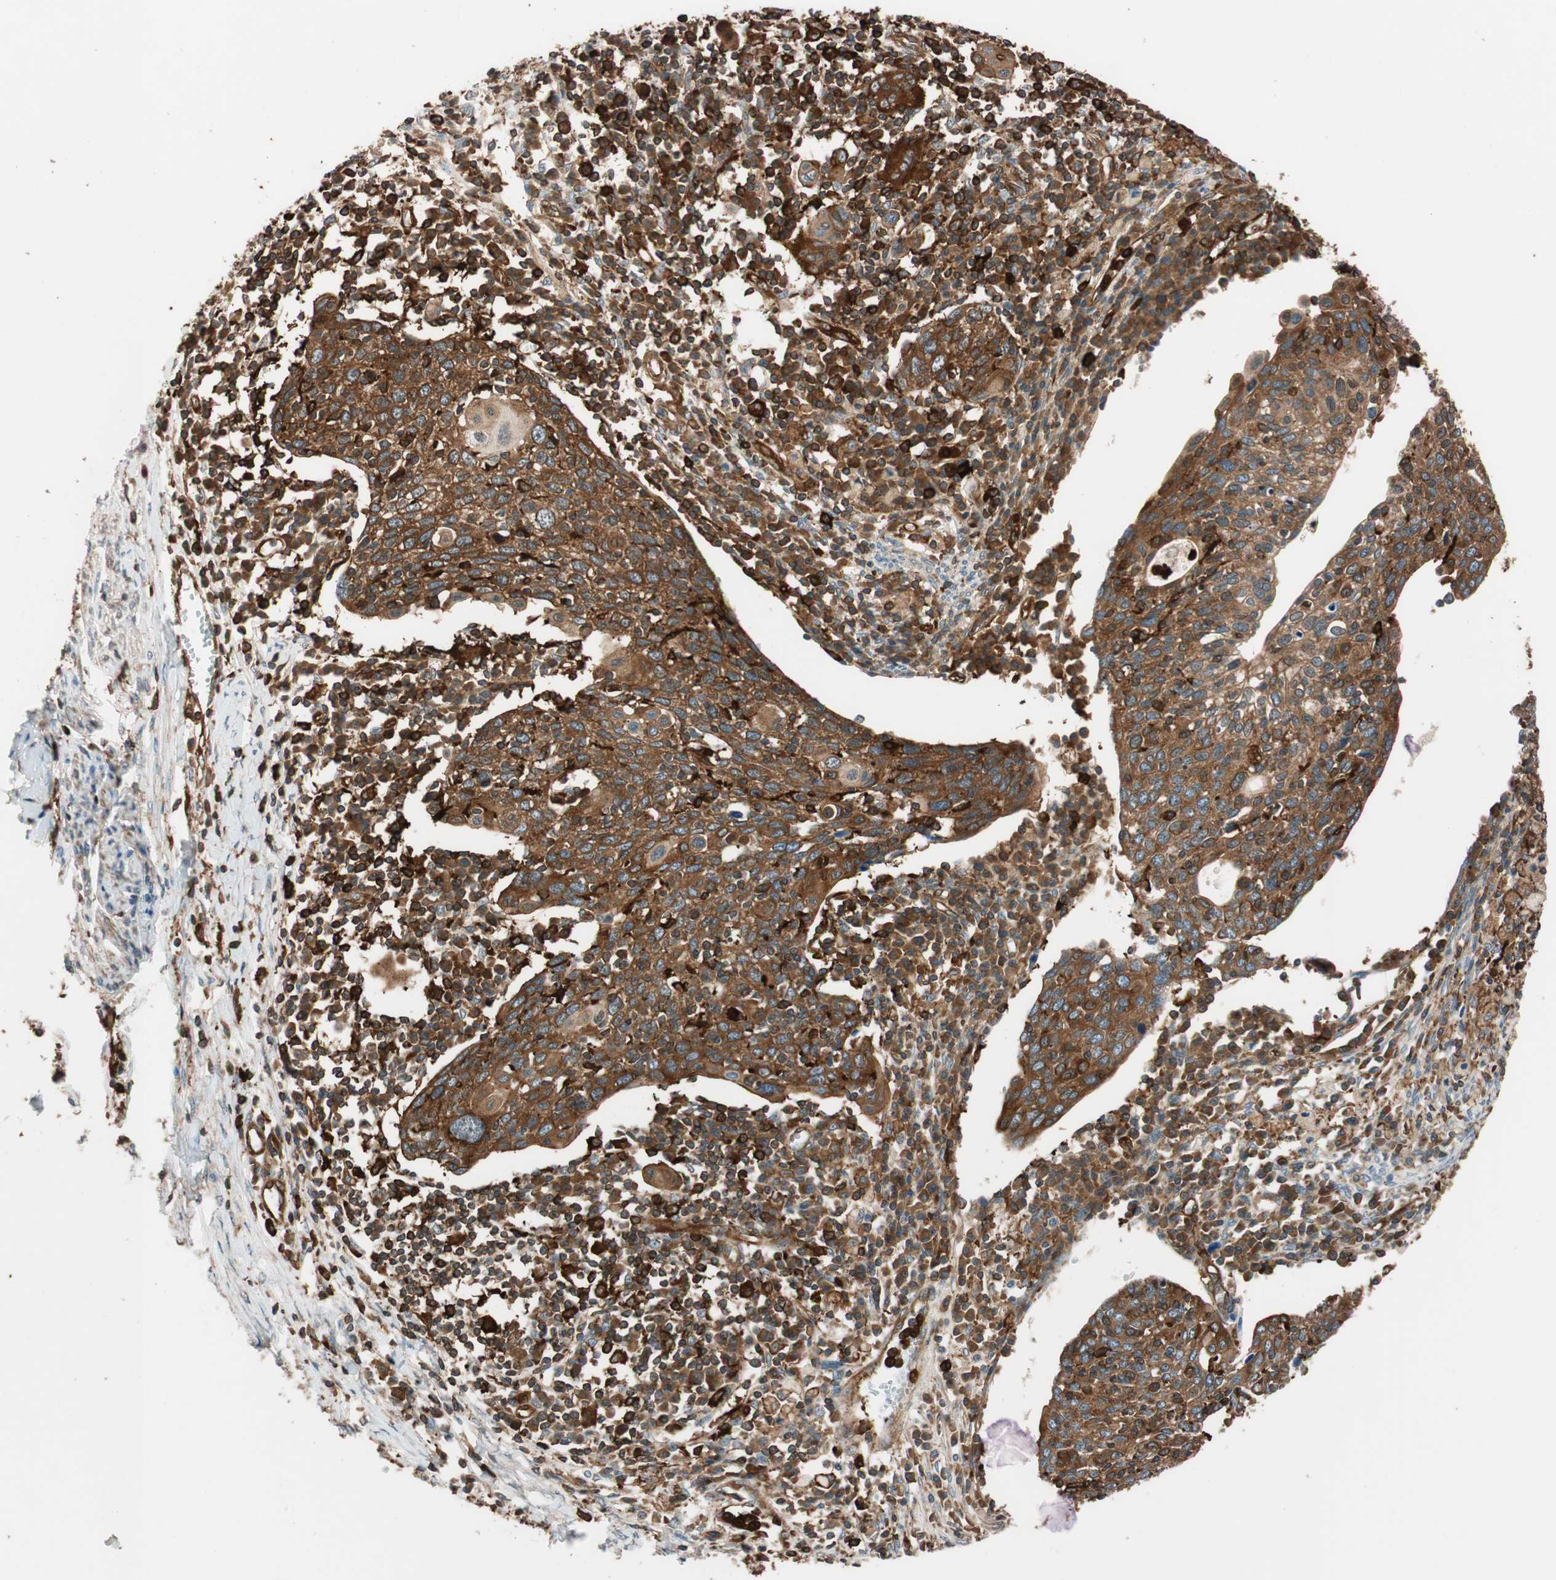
{"staining": {"intensity": "strong", "quantity": ">75%", "location": "cytoplasmic/membranous"}, "tissue": "cervical cancer", "cell_type": "Tumor cells", "image_type": "cancer", "snomed": [{"axis": "morphology", "description": "Squamous cell carcinoma, NOS"}, {"axis": "topography", "description": "Cervix"}], "caption": "Protein analysis of cervical cancer (squamous cell carcinoma) tissue demonstrates strong cytoplasmic/membranous positivity in about >75% of tumor cells.", "gene": "VASP", "patient": {"sex": "female", "age": 40}}